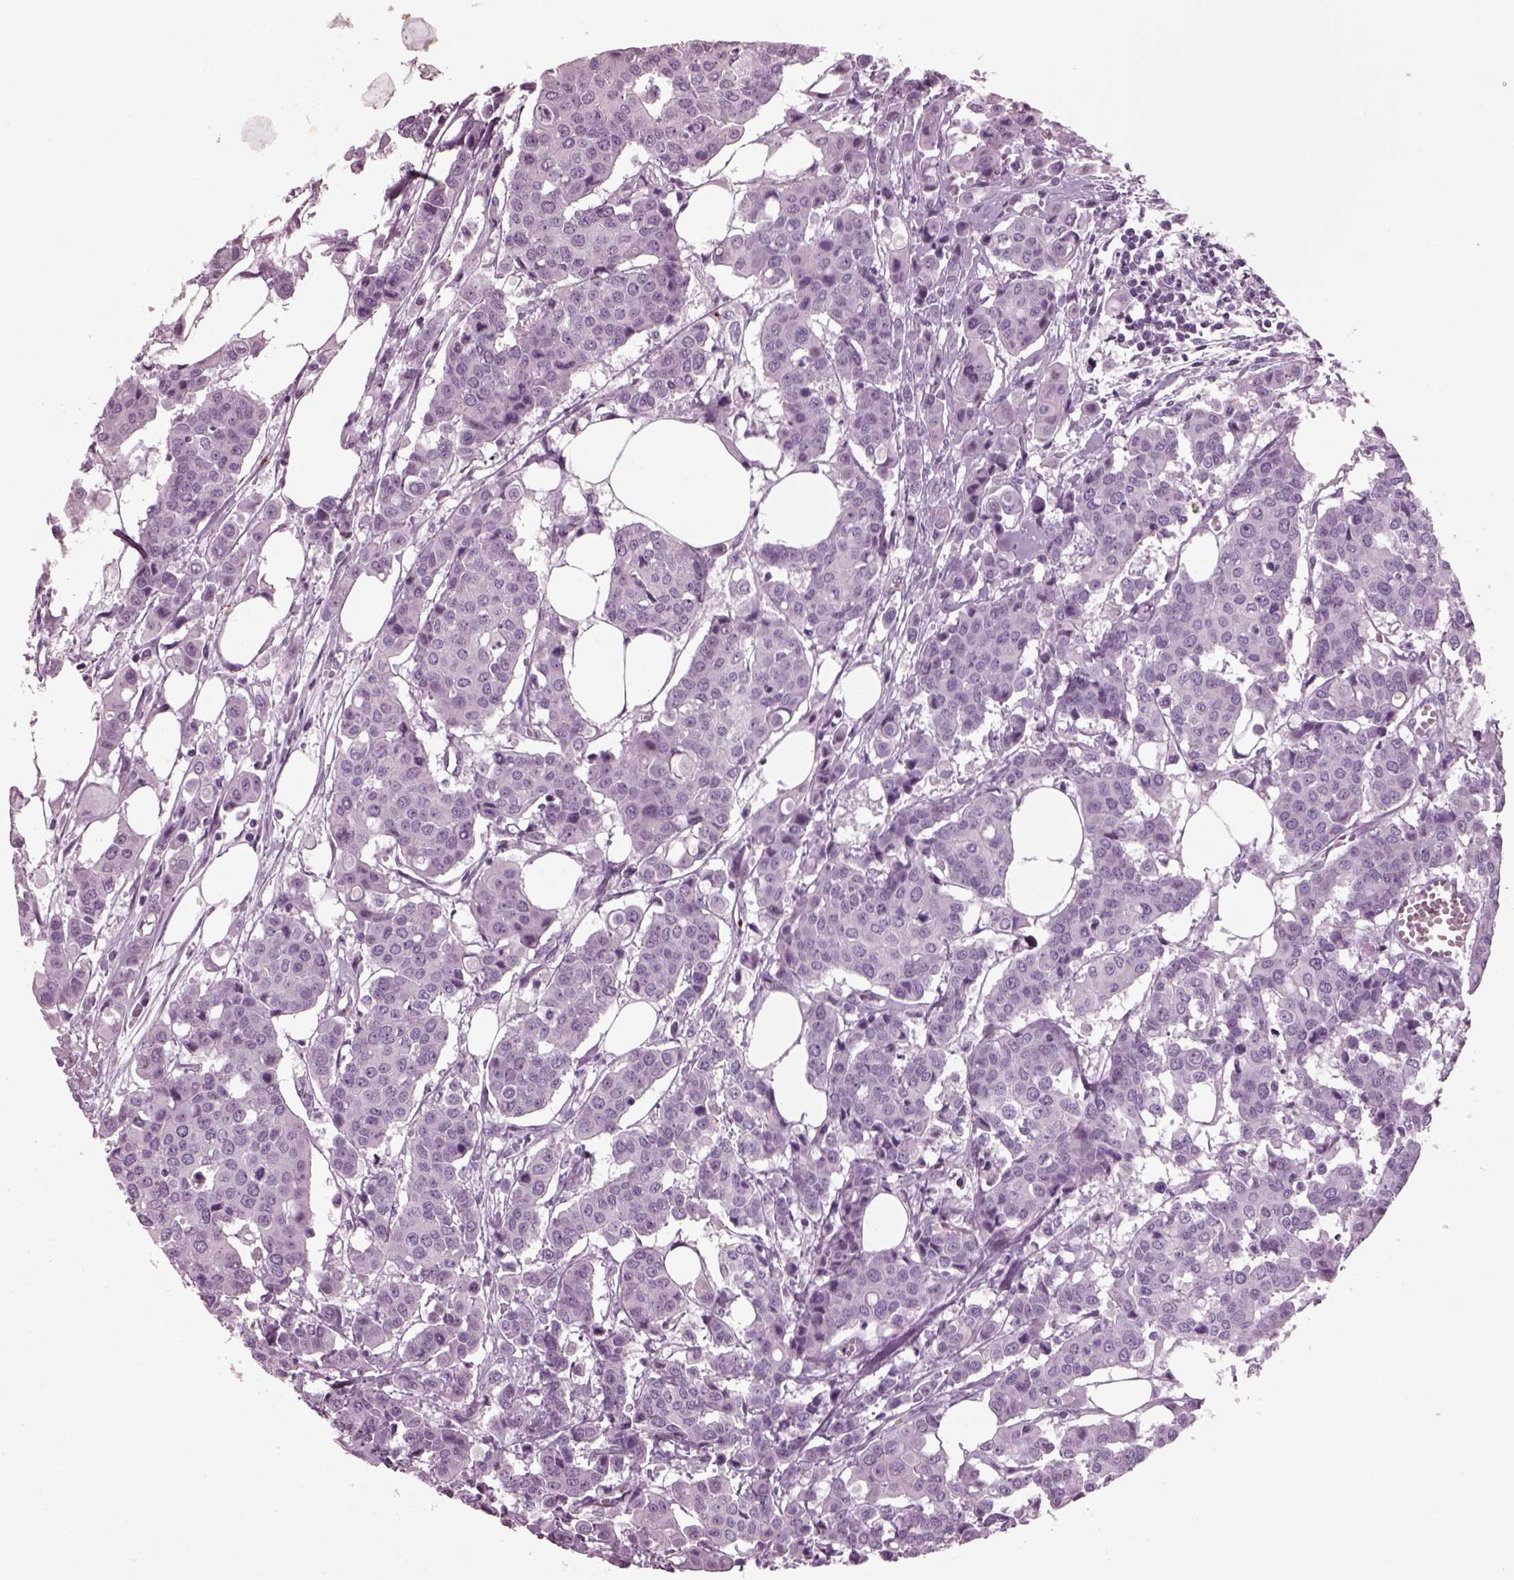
{"staining": {"intensity": "negative", "quantity": "none", "location": "none"}, "tissue": "carcinoid", "cell_type": "Tumor cells", "image_type": "cancer", "snomed": [{"axis": "morphology", "description": "Carcinoid, malignant, NOS"}, {"axis": "topography", "description": "Colon"}], "caption": "A photomicrograph of human carcinoid (malignant) is negative for staining in tumor cells.", "gene": "DPYSL5", "patient": {"sex": "male", "age": 81}}